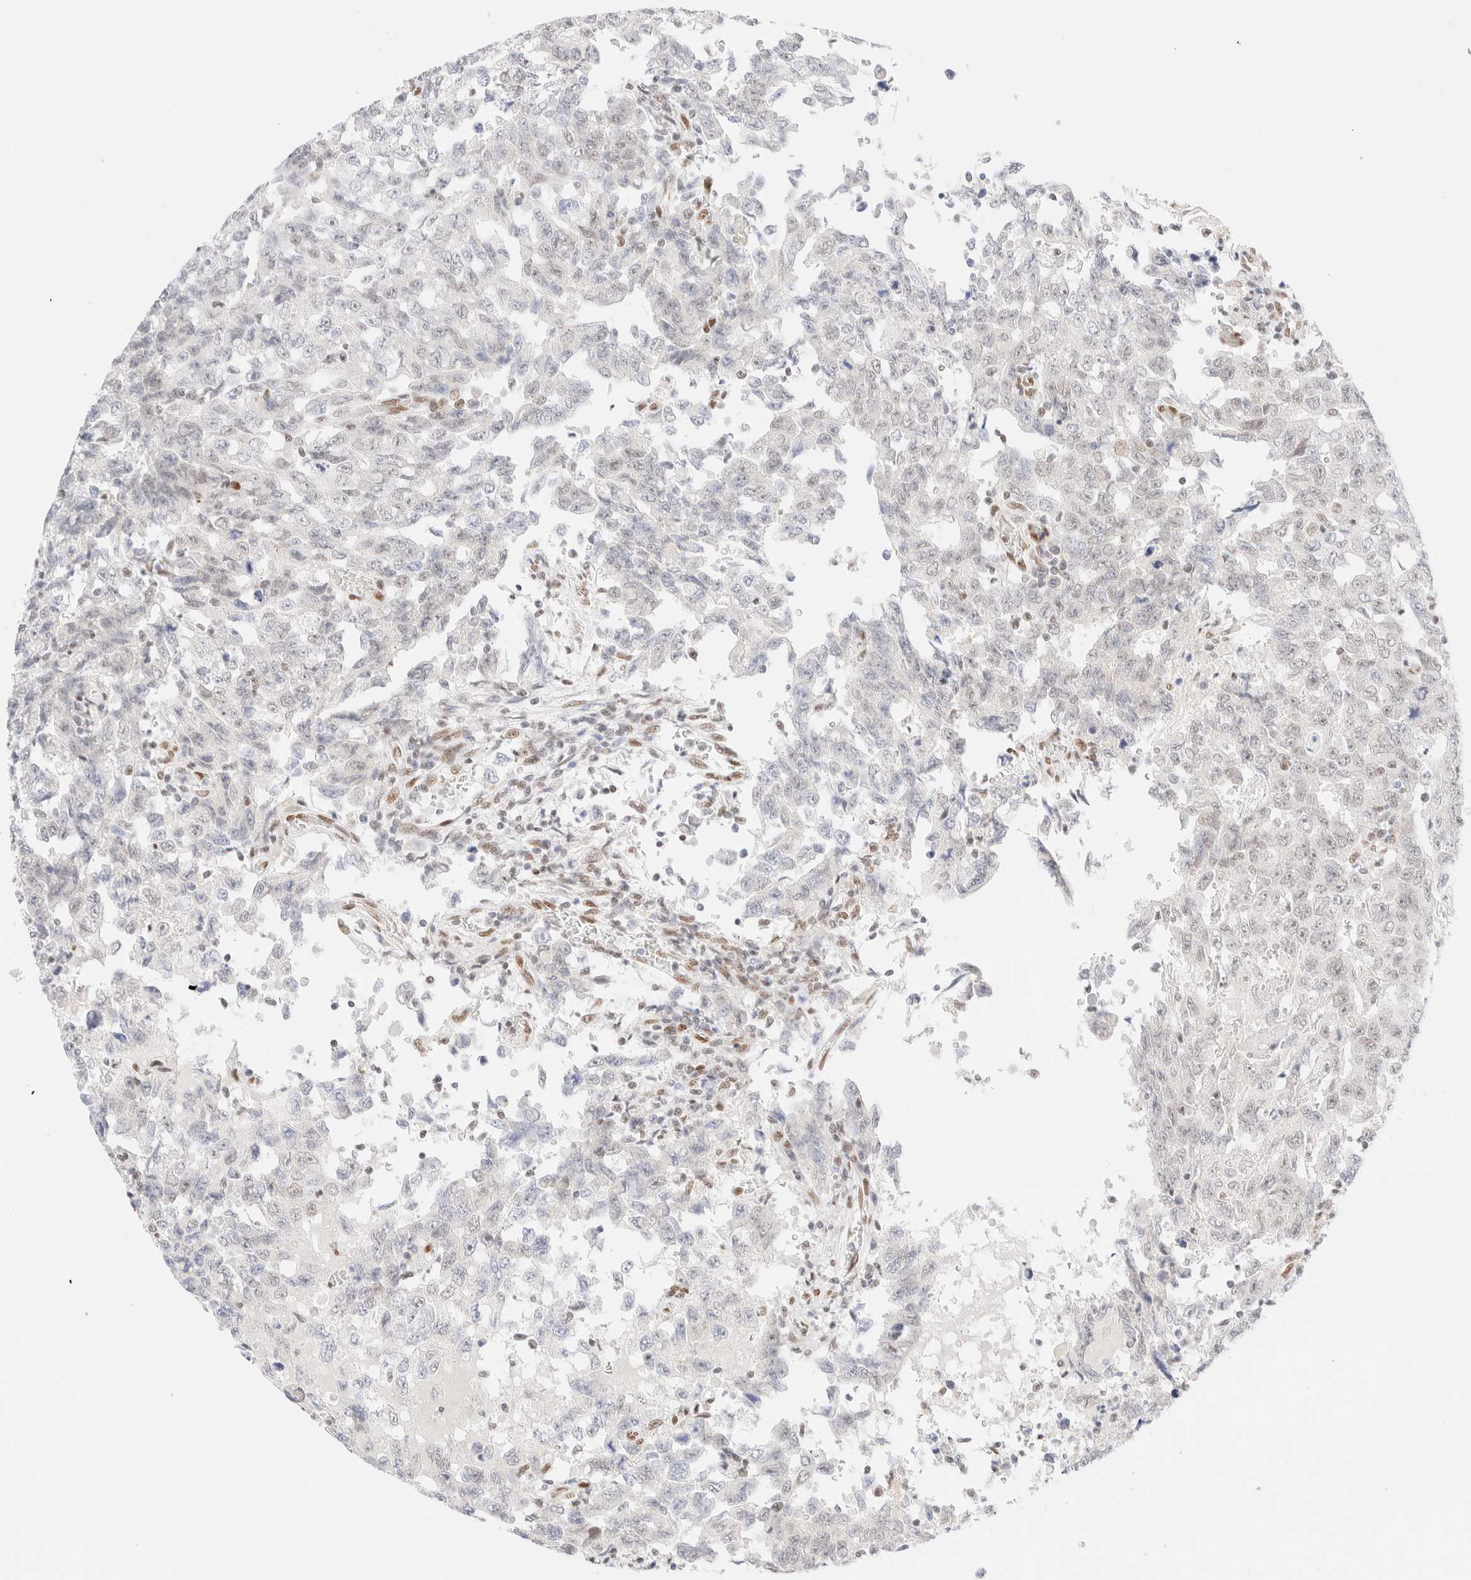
{"staining": {"intensity": "negative", "quantity": "none", "location": "none"}, "tissue": "testis cancer", "cell_type": "Tumor cells", "image_type": "cancer", "snomed": [{"axis": "morphology", "description": "Carcinoma, Embryonal, NOS"}, {"axis": "topography", "description": "Testis"}], "caption": "A micrograph of testis cancer (embryonal carcinoma) stained for a protein displays no brown staining in tumor cells.", "gene": "CIC", "patient": {"sex": "male", "age": 26}}